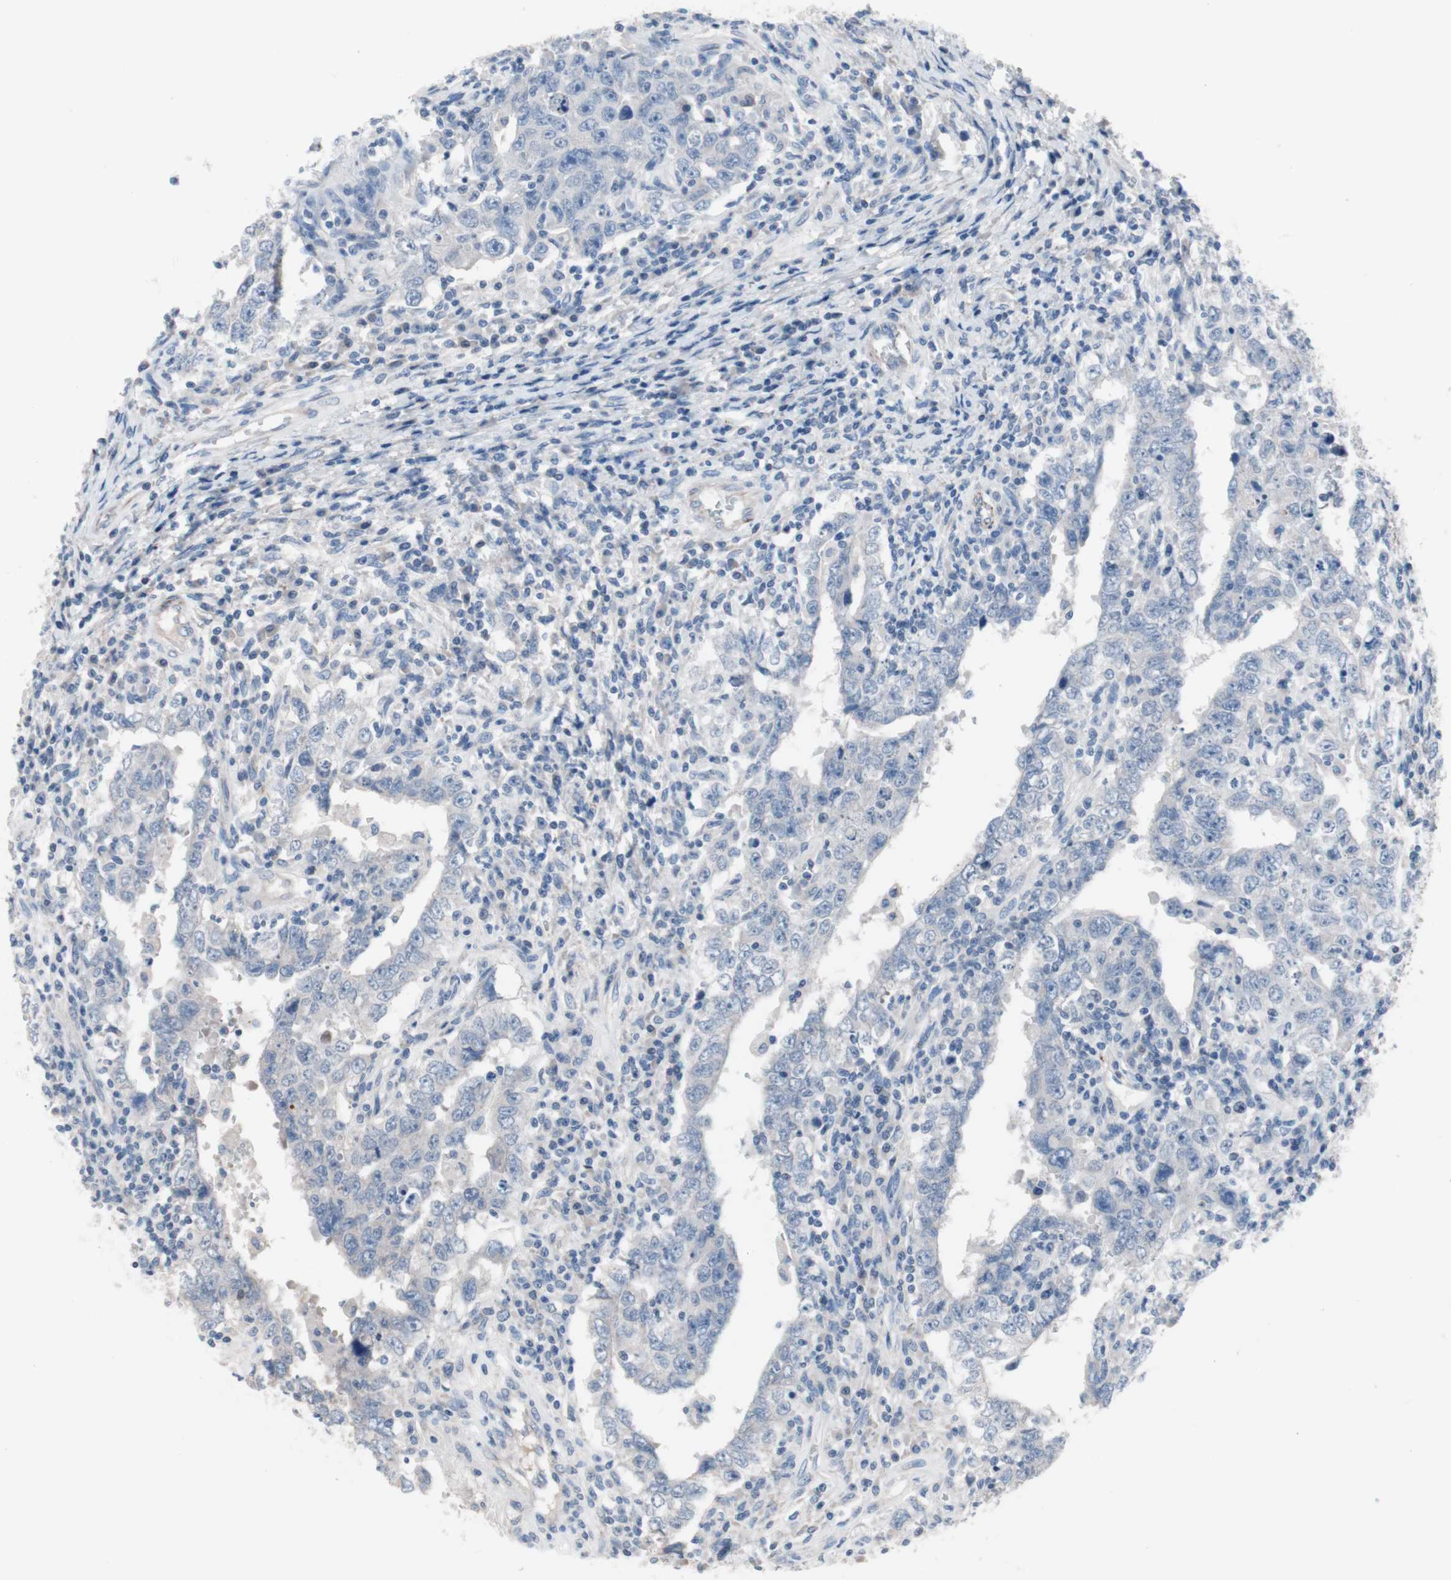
{"staining": {"intensity": "negative", "quantity": "none", "location": "none"}, "tissue": "testis cancer", "cell_type": "Tumor cells", "image_type": "cancer", "snomed": [{"axis": "morphology", "description": "Carcinoma, Embryonal, NOS"}, {"axis": "topography", "description": "Testis"}], "caption": "This is a histopathology image of immunohistochemistry (IHC) staining of testis cancer (embryonal carcinoma), which shows no positivity in tumor cells. (Brightfield microscopy of DAB (3,3'-diaminobenzidine) immunohistochemistry at high magnification).", "gene": "ULBP1", "patient": {"sex": "male", "age": 26}}